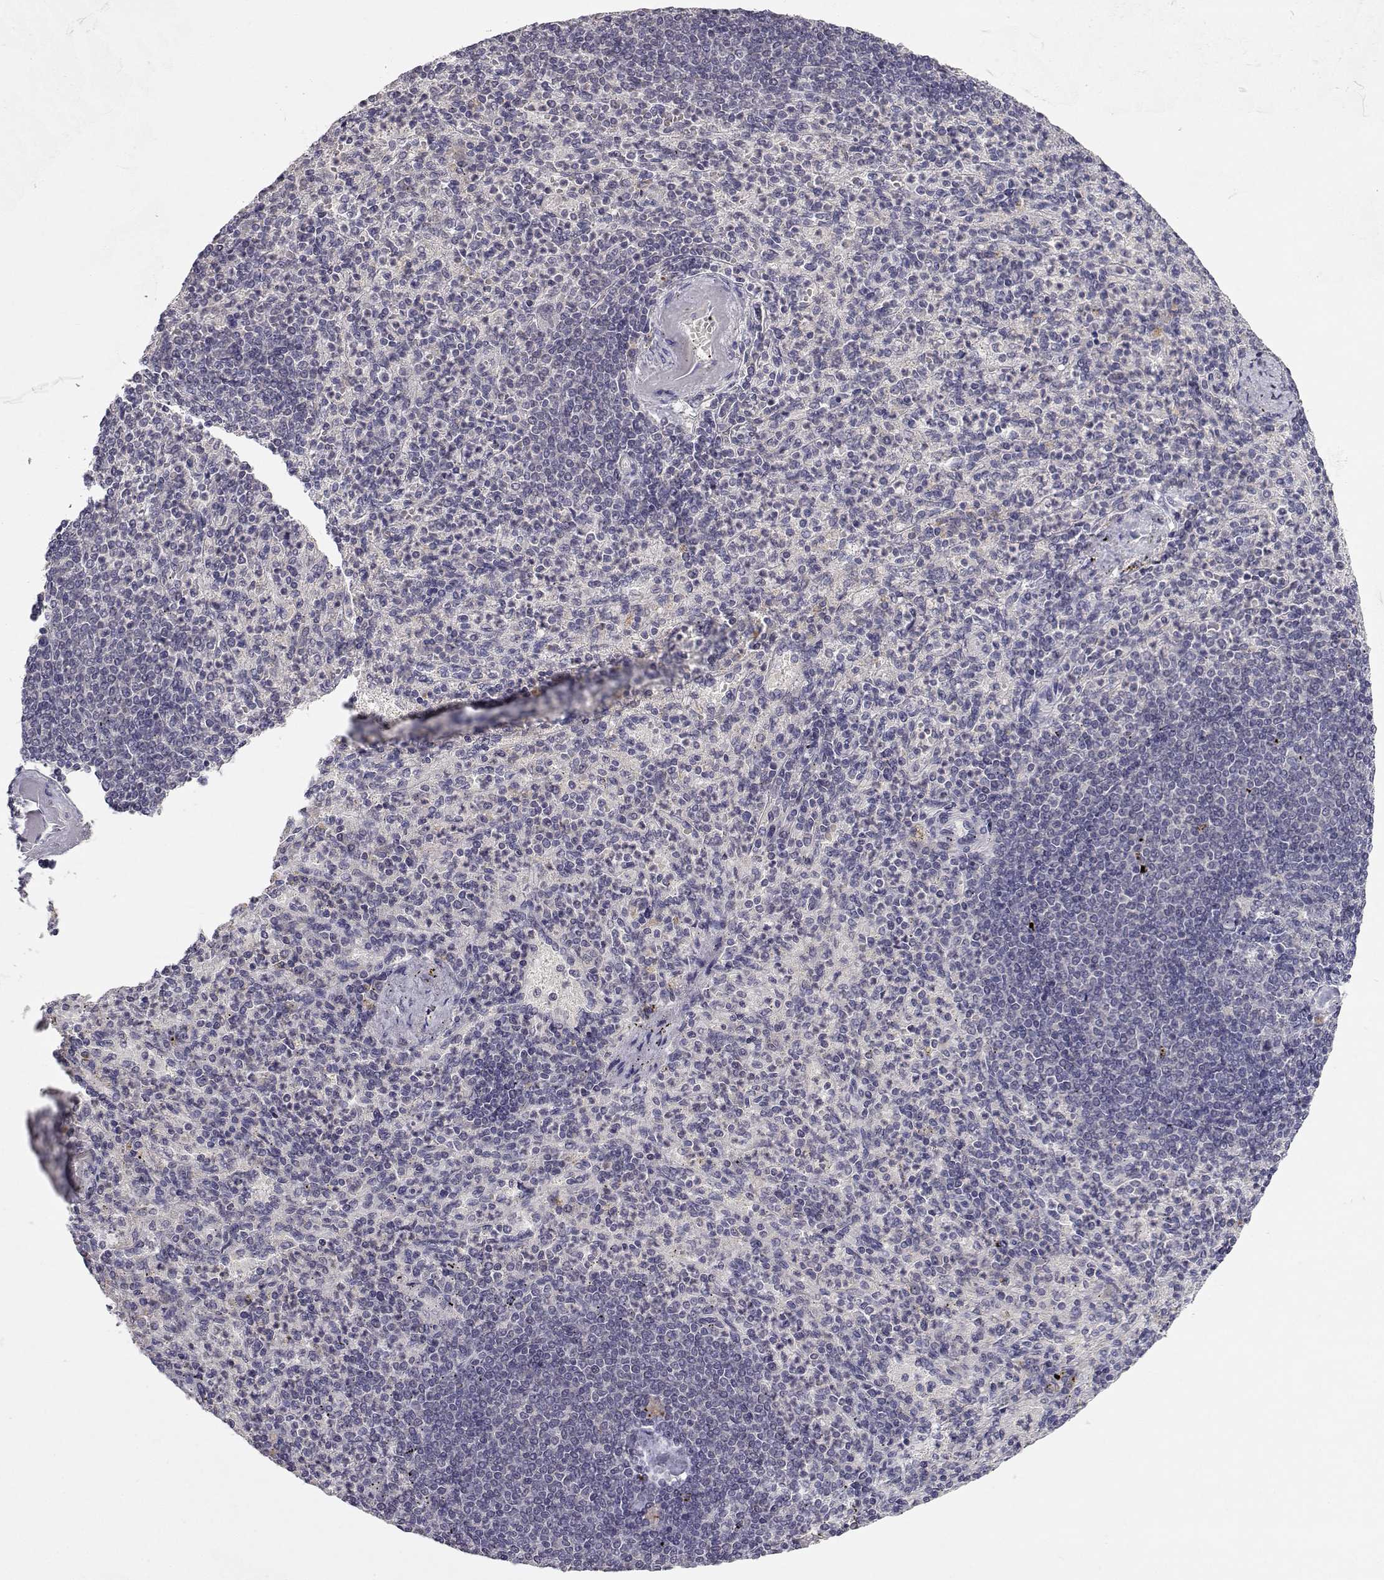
{"staining": {"intensity": "negative", "quantity": "none", "location": "none"}, "tissue": "spleen", "cell_type": "Cells in red pulp", "image_type": "normal", "snomed": [{"axis": "morphology", "description": "Normal tissue, NOS"}, {"axis": "topography", "description": "Spleen"}], "caption": "IHC photomicrograph of normal human spleen stained for a protein (brown), which shows no positivity in cells in red pulp.", "gene": "SLC6A3", "patient": {"sex": "female", "age": 74}}